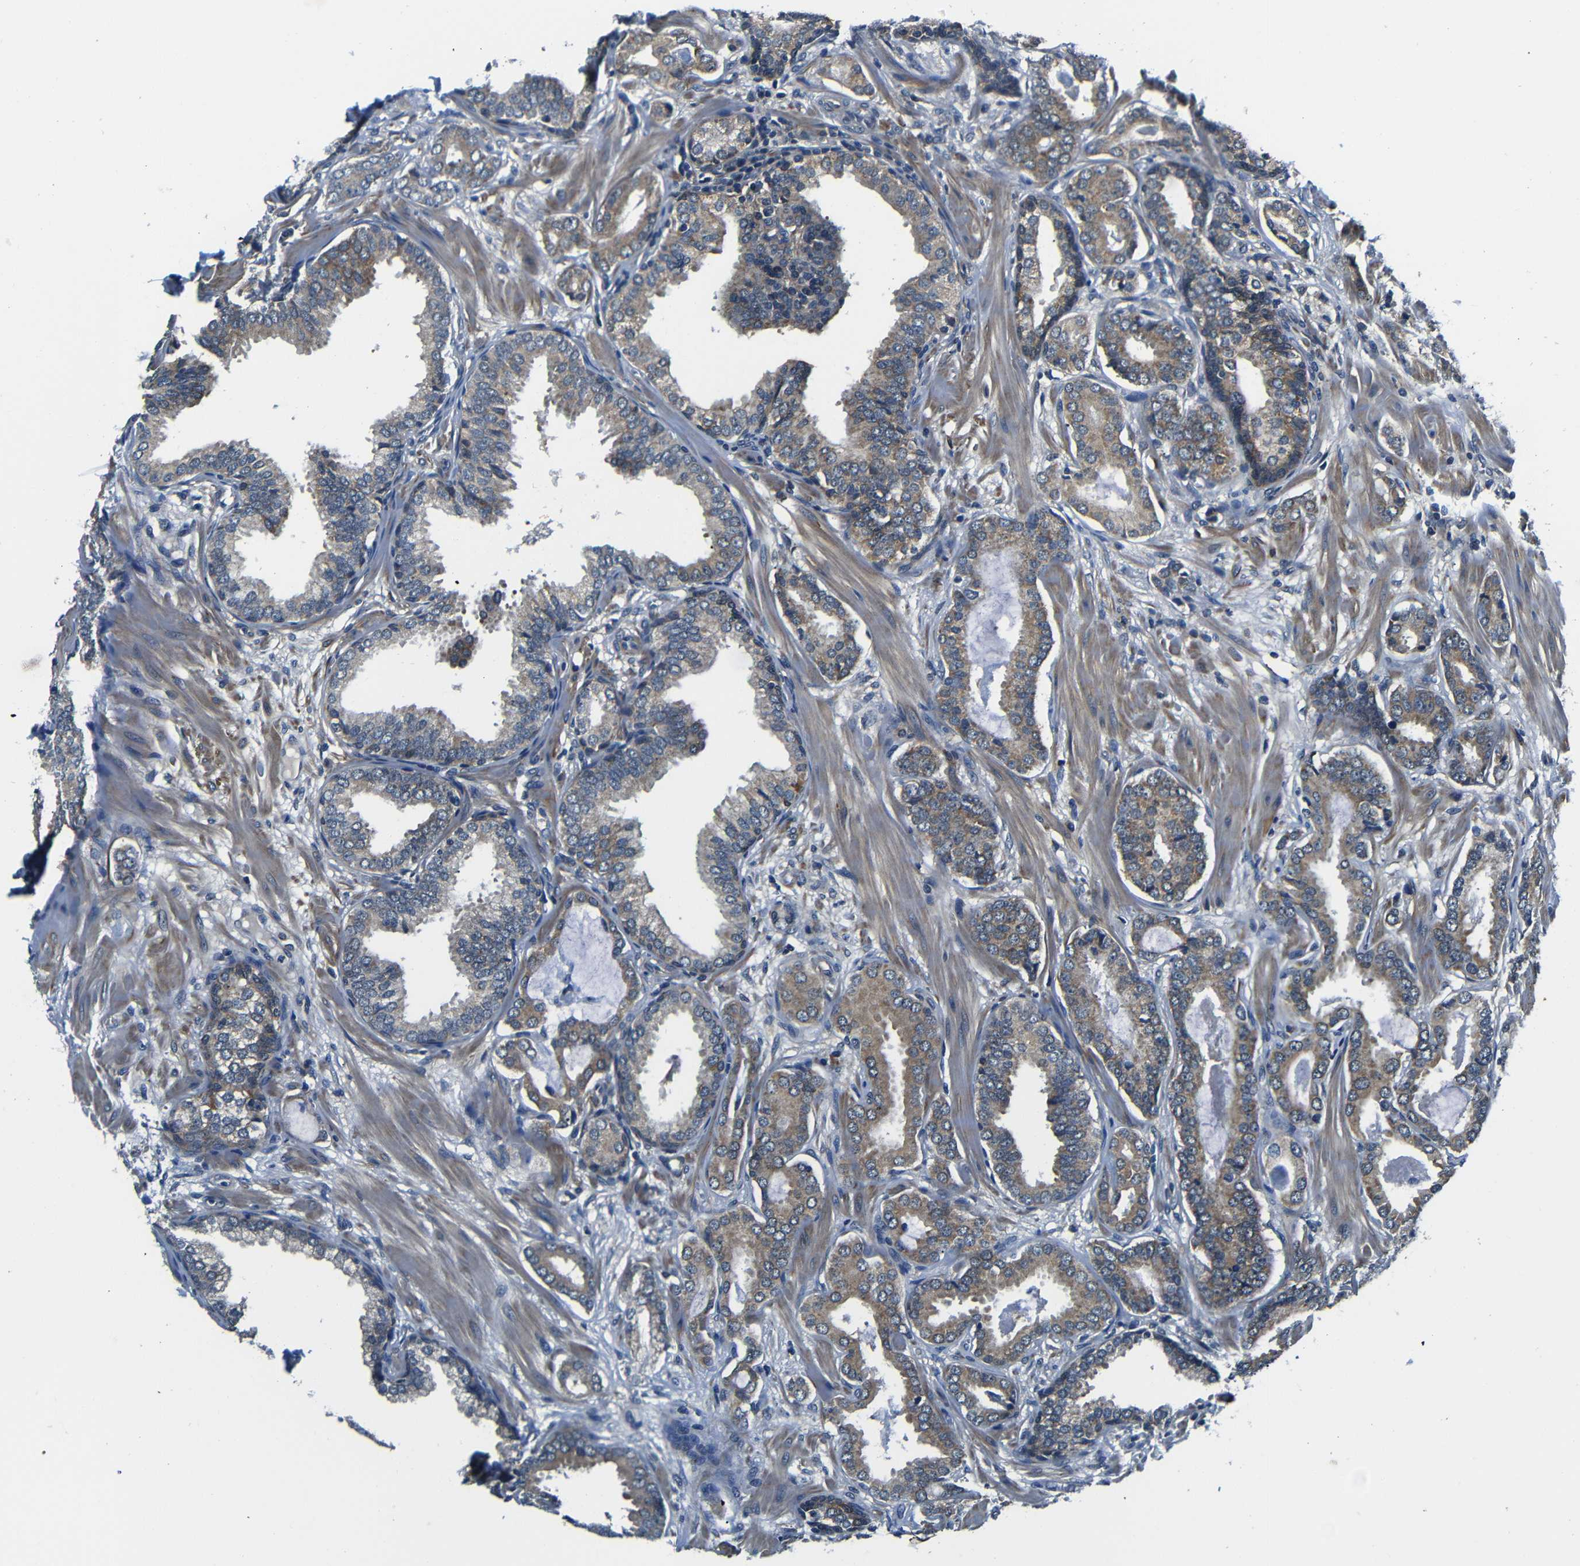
{"staining": {"intensity": "moderate", "quantity": ">75%", "location": "cytoplasmic/membranous"}, "tissue": "prostate cancer", "cell_type": "Tumor cells", "image_type": "cancer", "snomed": [{"axis": "morphology", "description": "Adenocarcinoma, Low grade"}, {"axis": "topography", "description": "Prostate"}], "caption": "DAB (3,3'-diaminobenzidine) immunohistochemical staining of human prostate cancer reveals moderate cytoplasmic/membranous protein staining in approximately >75% of tumor cells.", "gene": "FKBP14", "patient": {"sex": "male", "age": 53}}